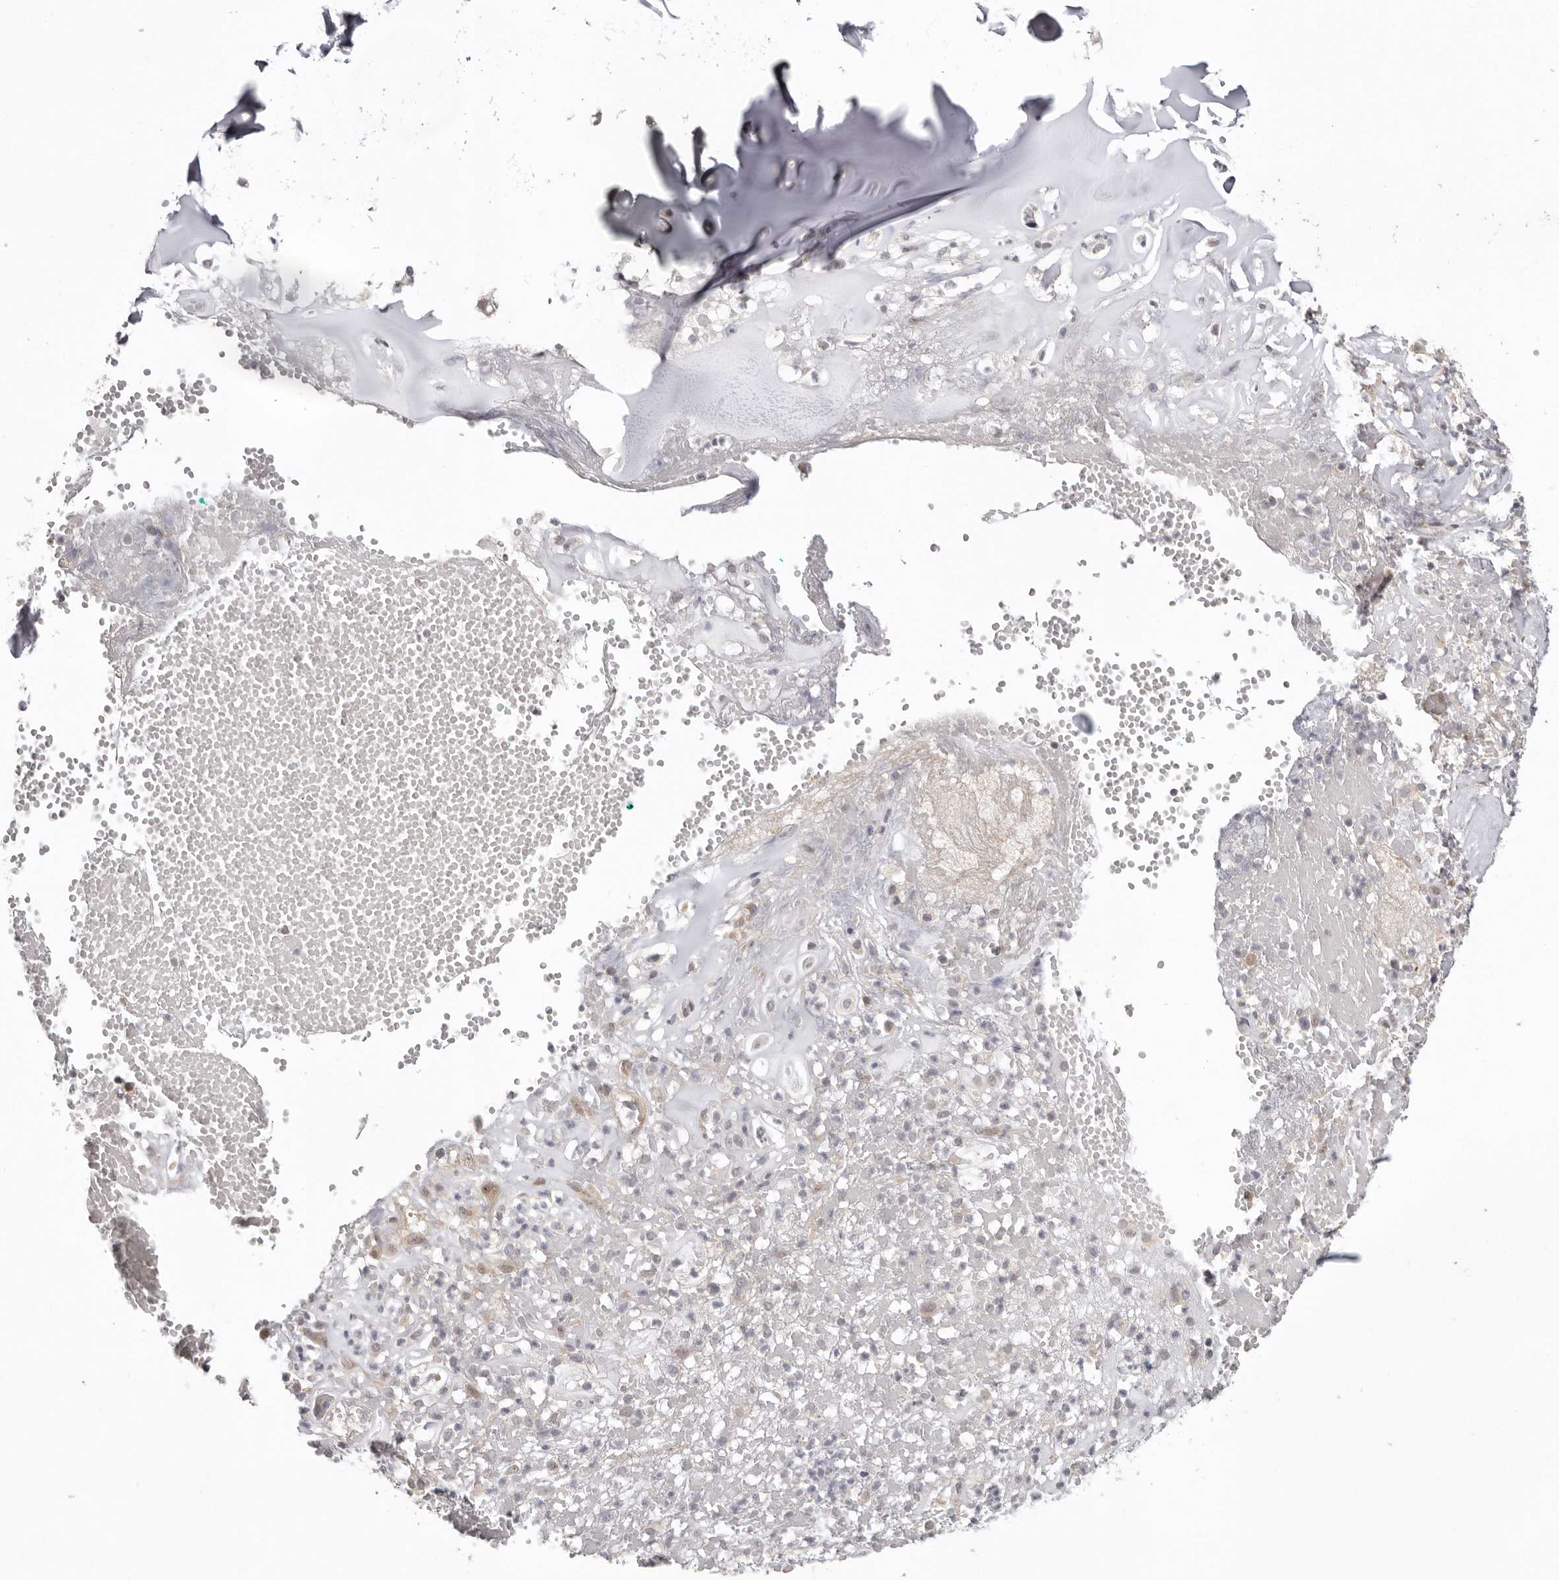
{"staining": {"intensity": "weak", "quantity": "<25%", "location": "cytoplasmic/membranous"}, "tissue": "adipose tissue", "cell_type": "Adipocytes", "image_type": "normal", "snomed": [{"axis": "morphology", "description": "Normal tissue, NOS"}, {"axis": "morphology", "description": "Basal cell carcinoma"}, {"axis": "topography", "description": "Cartilage tissue"}, {"axis": "topography", "description": "Nasopharynx"}, {"axis": "topography", "description": "Oral tissue"}], "caption": "Immunohistochemistry (IHC) image of unremarkable adipose tissue: adipose tissue stained with DAB displays no significant protein positivity in adipocytes. (DAB (3,3'-diaminobenzidine) immunohistochemistry with hematoxylin counter stain).", "gene": "NSUN4", "patient": {"sex": "female", "age": 77}}